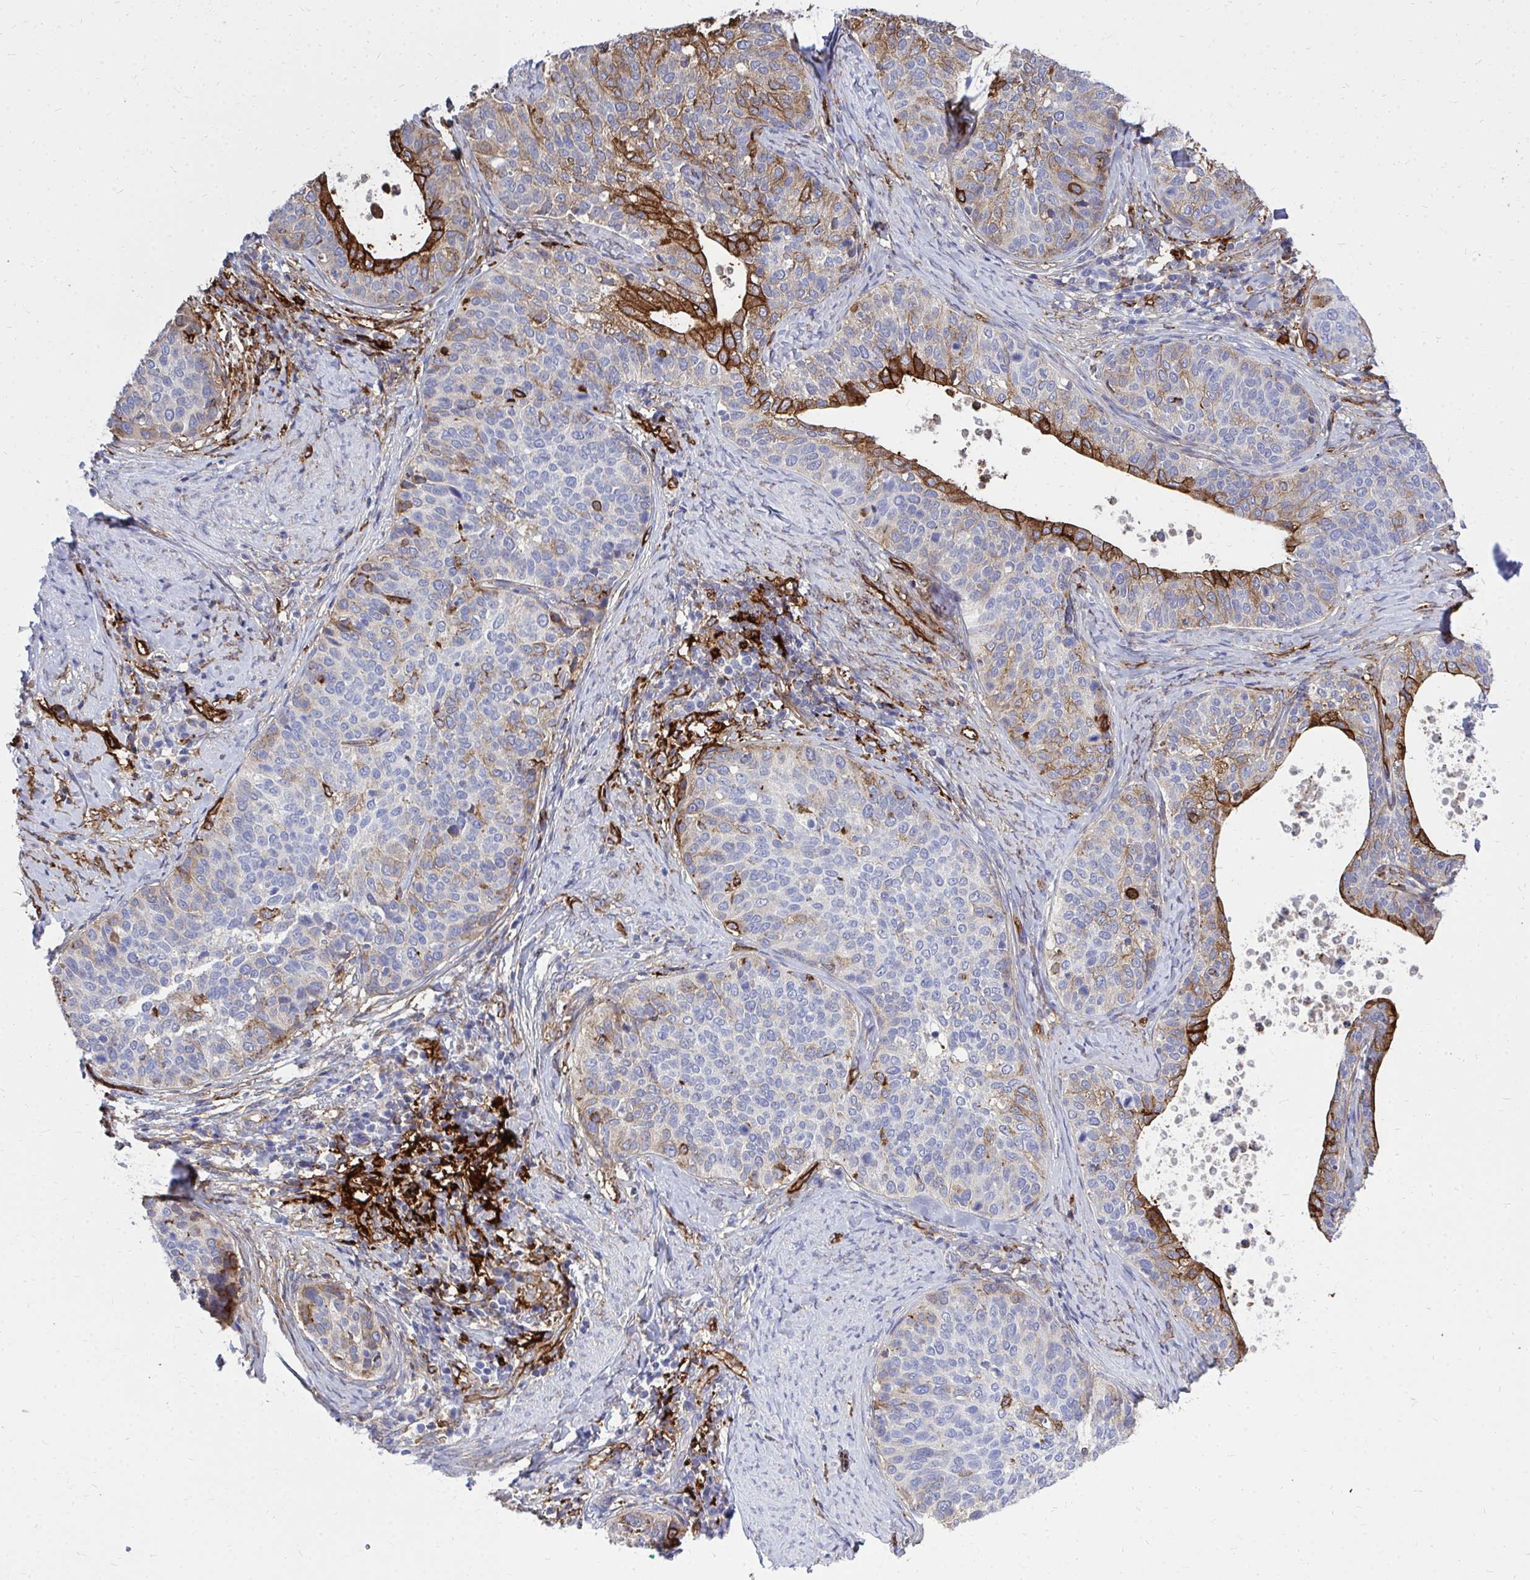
{"staining": {"intensity": "moderate", "quantity": "<25%", "location": "cytoplasmic/membranous"}, "tissue": "cervical cancer", "cell_type": "Tumor cells", "image_type": "cancer", "snomed": [{"axis": "morphology", "description": "Squamous cell carcinoma, NOS"}, {"axis": "topography", "description": "Cervix"}], "caption": "Human cervical cancer (squamous cell carcinoma) stained with a protein marker demonstrates moderate staining in tumor cells.", "gene": "MARCKSL1", "patient": {"sex": "female", "age": 69}}